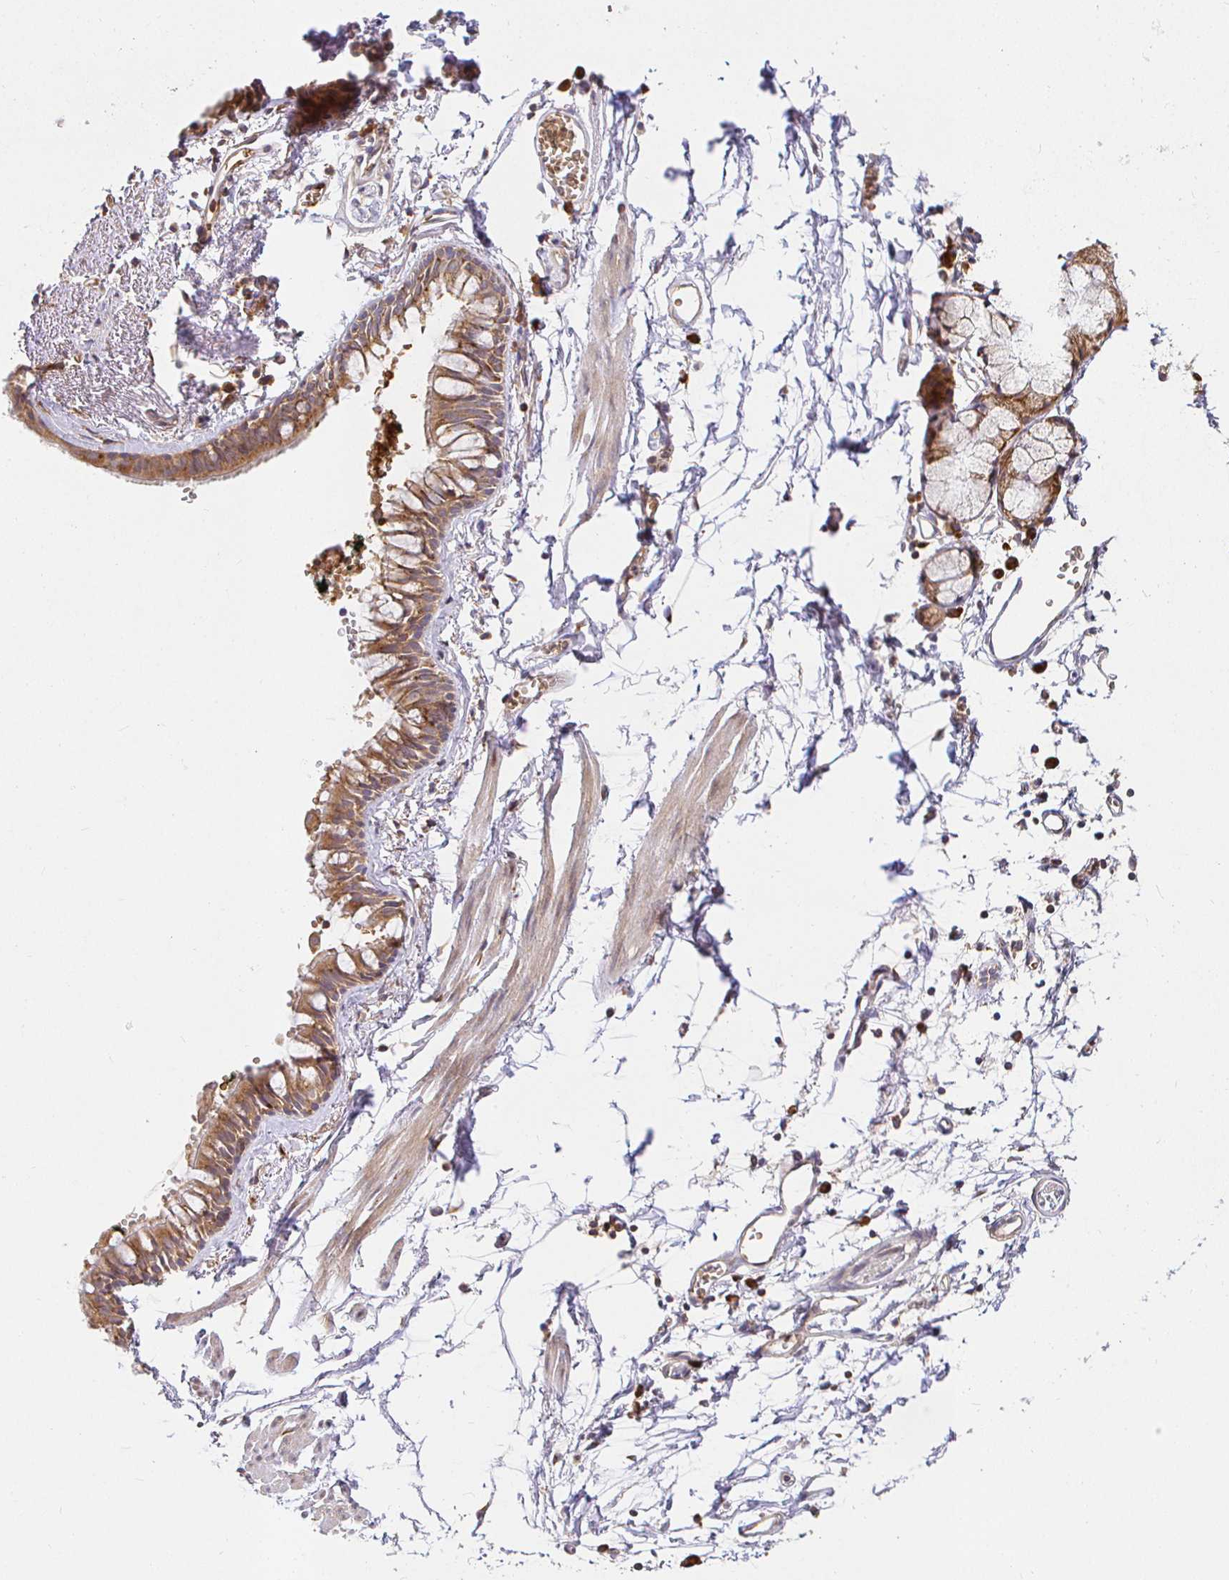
{"staining": {"intensity": "moderate", "quantity": ">75%", "location": "cytoplasmic/membranous"}, "tissue": "bronchus", "cell_type": "Respiratory epithelial cells", "image_type": "normal", "snomed": [{"axis": "morphology", "description": "Normal tissue, NOS"}, {"axis": "topography", "description": "Cartilage tissue"}, {"axis": "topography", "description": "Bronchus"}], "caption": "A photomicrograph of human bronchus stained for a protein demonstrates moderate cytoplasmic/membranous brown staining in respiratory epithelial cells.", "gene": "IRAK1", "patient": {"sex": "female", "age": 59}}